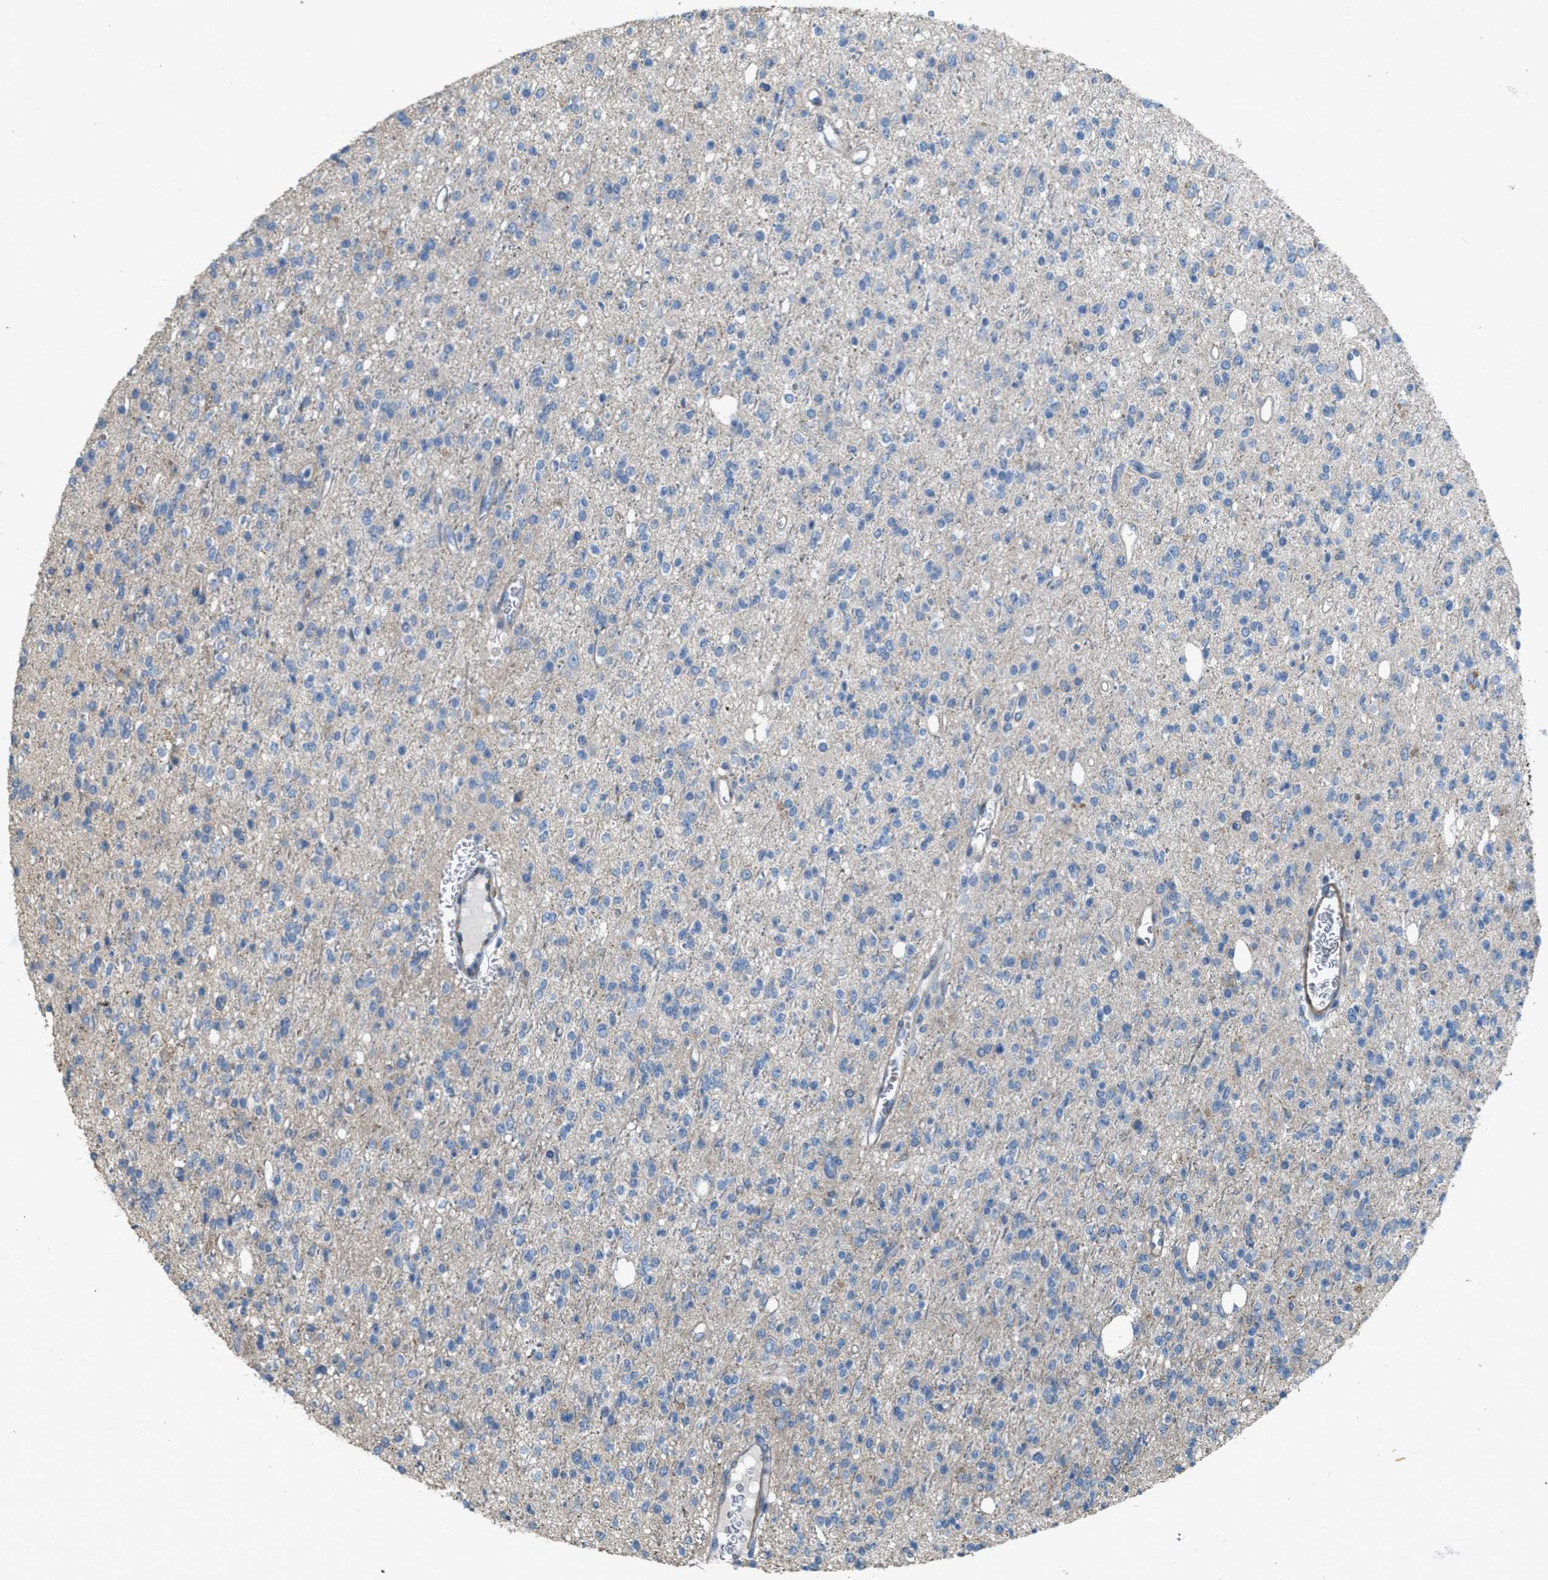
{"staining": {"intensity": "negative", "quantity": "none", "location": "none"}, "tissue": "glioma", "cell_type": "Tumor cells", "image_type": "cancer", "snomed": [{"axis": "morphology", "description": "Glioma, malignant, High grade"}, {"axis": "topography", "description": "Brain"}], "caption": "Glioma stained for a protein using IHC demonstrates no expression tumor cells.", "gene": "MRS2", "patient": {"sex": "male", "age": 34}}